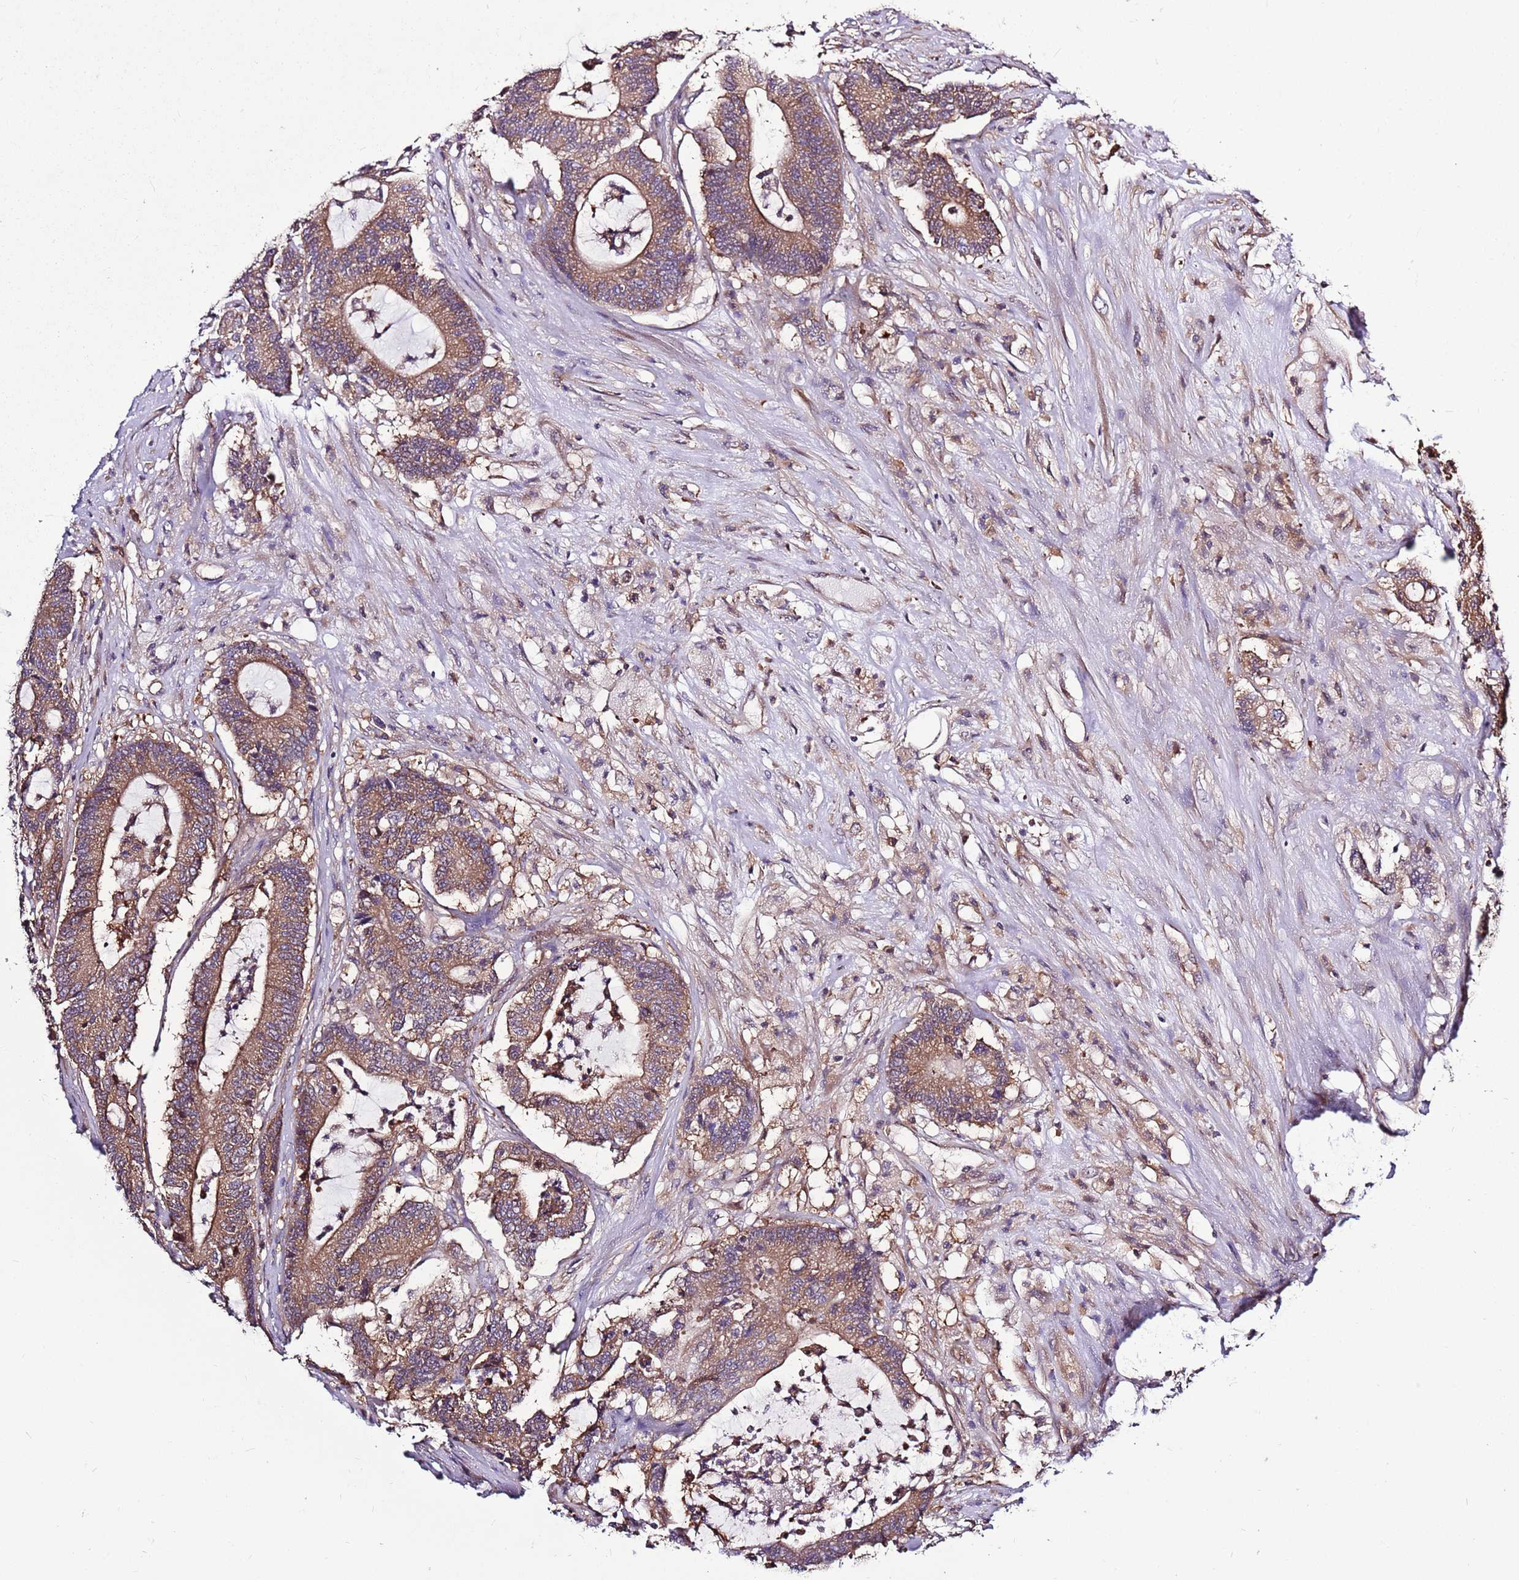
{"staining": {"intensity": "moderate", "quantity": ">75%", "location": "cytoplasmic/membranous"}, "tissue": "colorectal cancer", "cell_type": "Tumor cells", "image_type": "cancer", "snomed": [{"axis": "morphology", "description": "Adenocarcinoma, NOS"}, {"axis": "topography", "description": "Colon"}], "caption": "Approximately >75% of tumor cells in human adenocarcinoma (colorectal) demonstrate moderate cytoplasmic/membranous protein positivity as visualized by brown immunohistochemical staining.", "gene": "ATXN2L", "patient": {"sex": "female", "age": 84}}